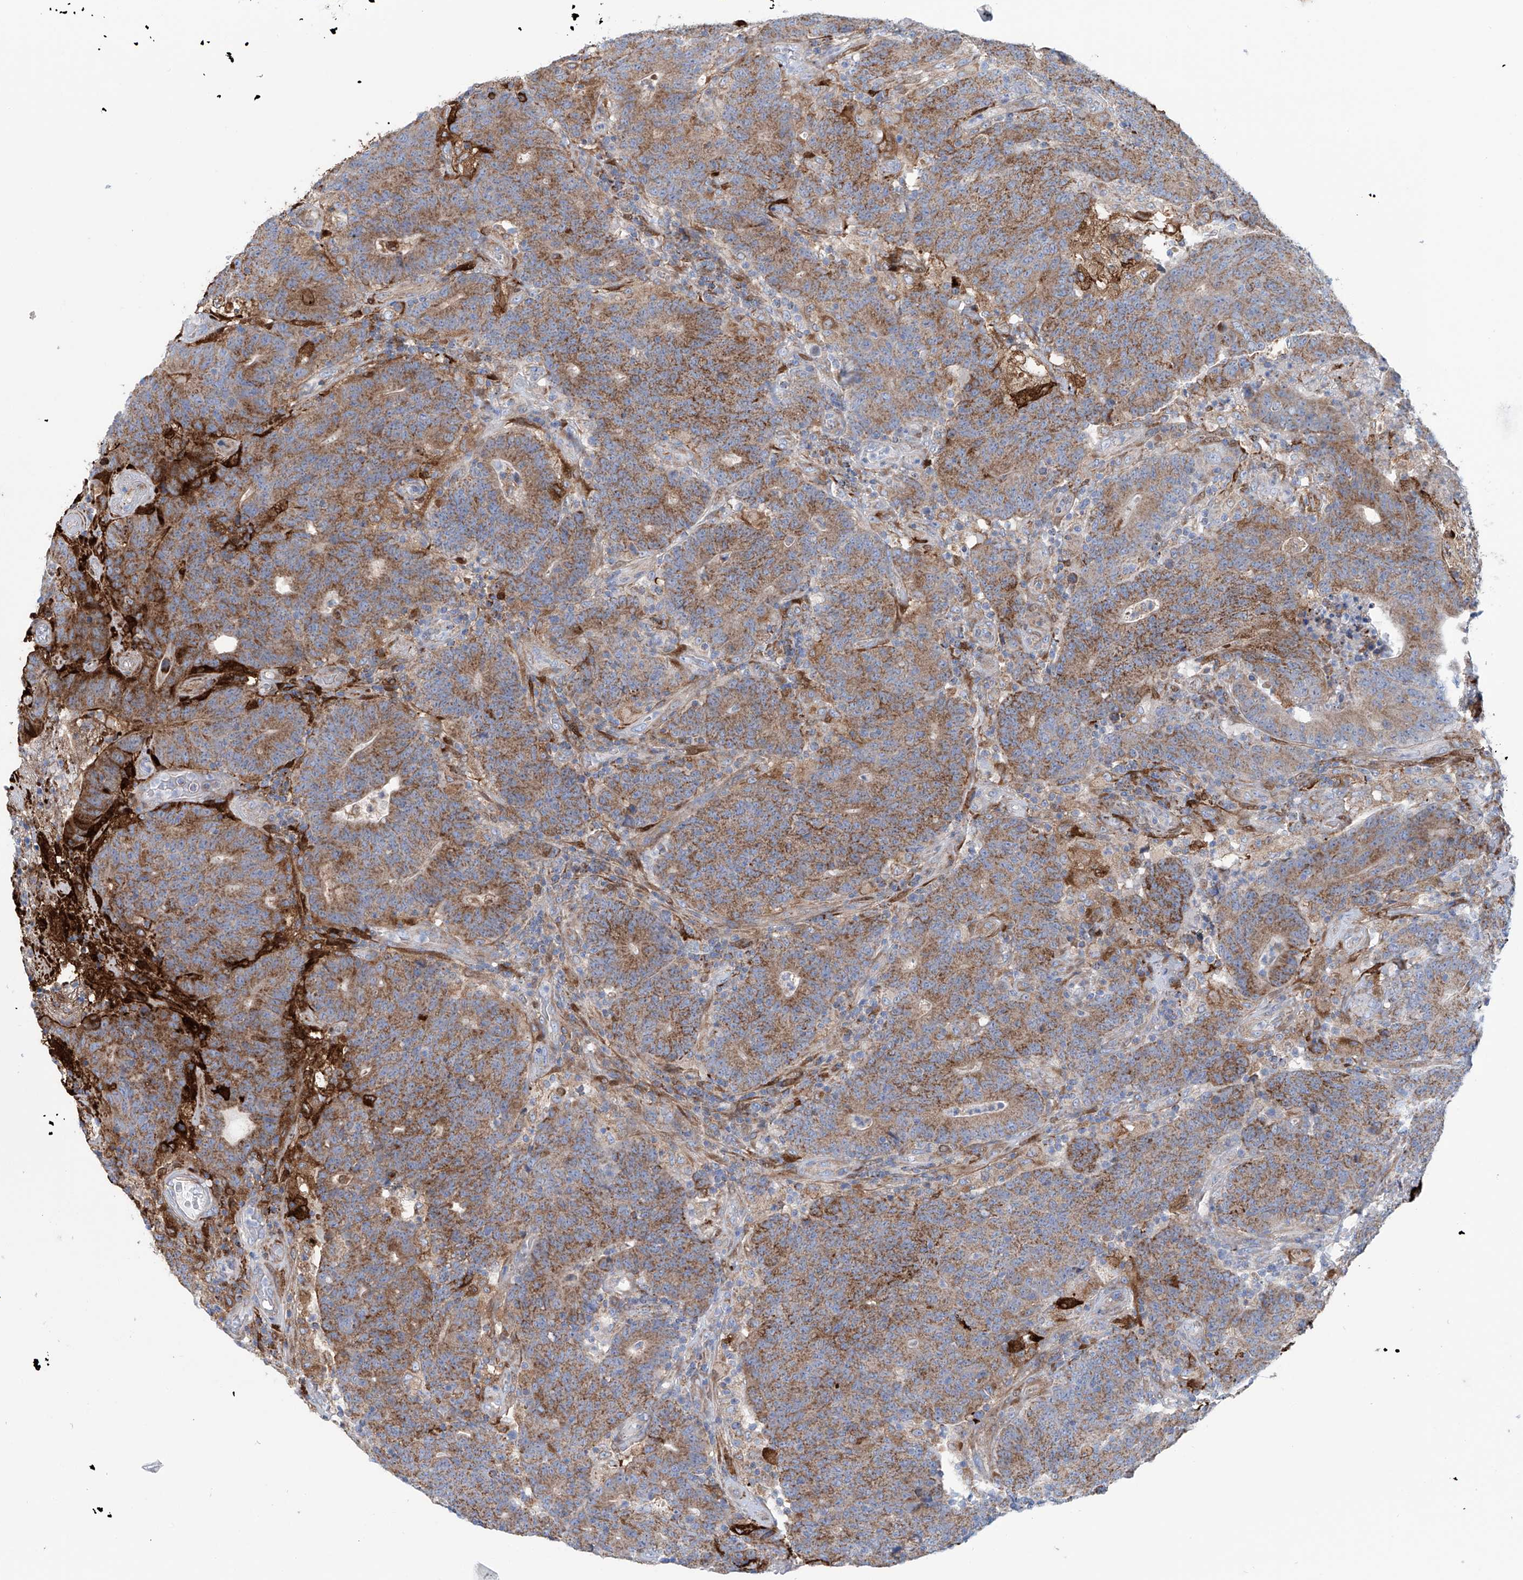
{"staining": {"intensity": "moderate", "quantity": ">75%", "location": "cytoplasmic/membranous"}, "tissue": "colorectal cancer", "cell_type": "Tumor cells", "image_type": "cancer", "snomed": [{"axis": "morphology", "description": "Normal tissue, NOS"}, {"axis": "morphology", "description": "Adenocarcinoma, NOS"}, {"axis": "topography", "description": "Colon"}], "caption": "Adenocarcinoma (colorectal) stained with immunohistochemistry (IHC) demonstrates moderate cytoplasmic/membranous staining in approximately >75% of tumor cells.", "gene": "ALDH6A1", "patient": {"sex": "female", "age": 75}}